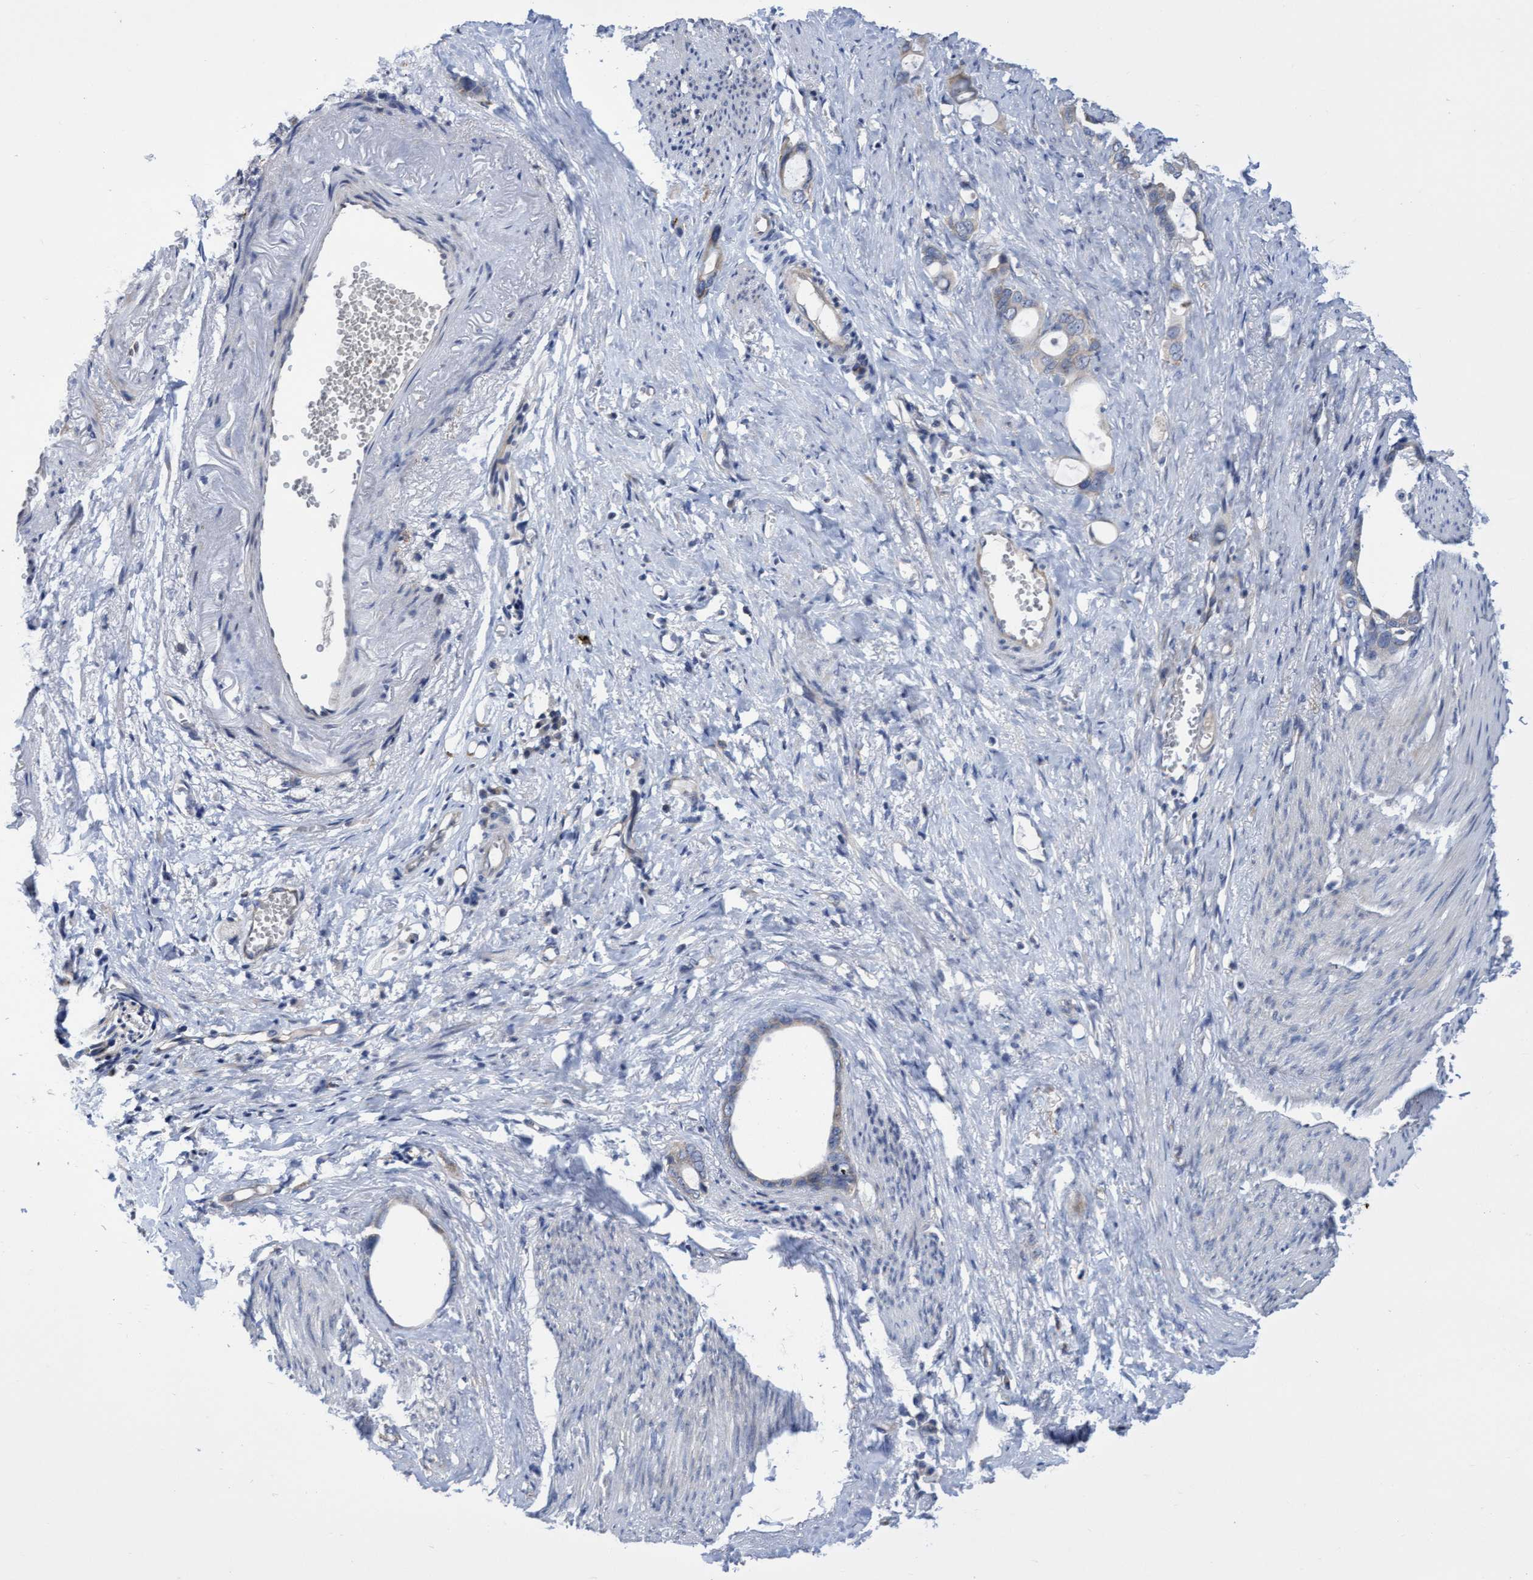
{"staining": {"intensity": "moderate", "quantity": ">75%", "location": "cytoplasmic/membranous"}, "tissue": "stomach cancer", "cell_type": "Tumor cells", "image_type": "cancer", "snomed": [{"axis": "morphology", "description": "Adenocarcinoma, NOS"}, {"axis": "topography", "description": "Stomach"}], "caption": "Immunohistochemistry of human stomach cancer exhibits medium levels of moderate cytoplasmic/membranous positivity in about >75% of tumor cells. (brown staining indicates protein expression, while blue staining denotes nuclei).", "gene": "ABCF2", "patient": {"sex": "female", "age": 75}}